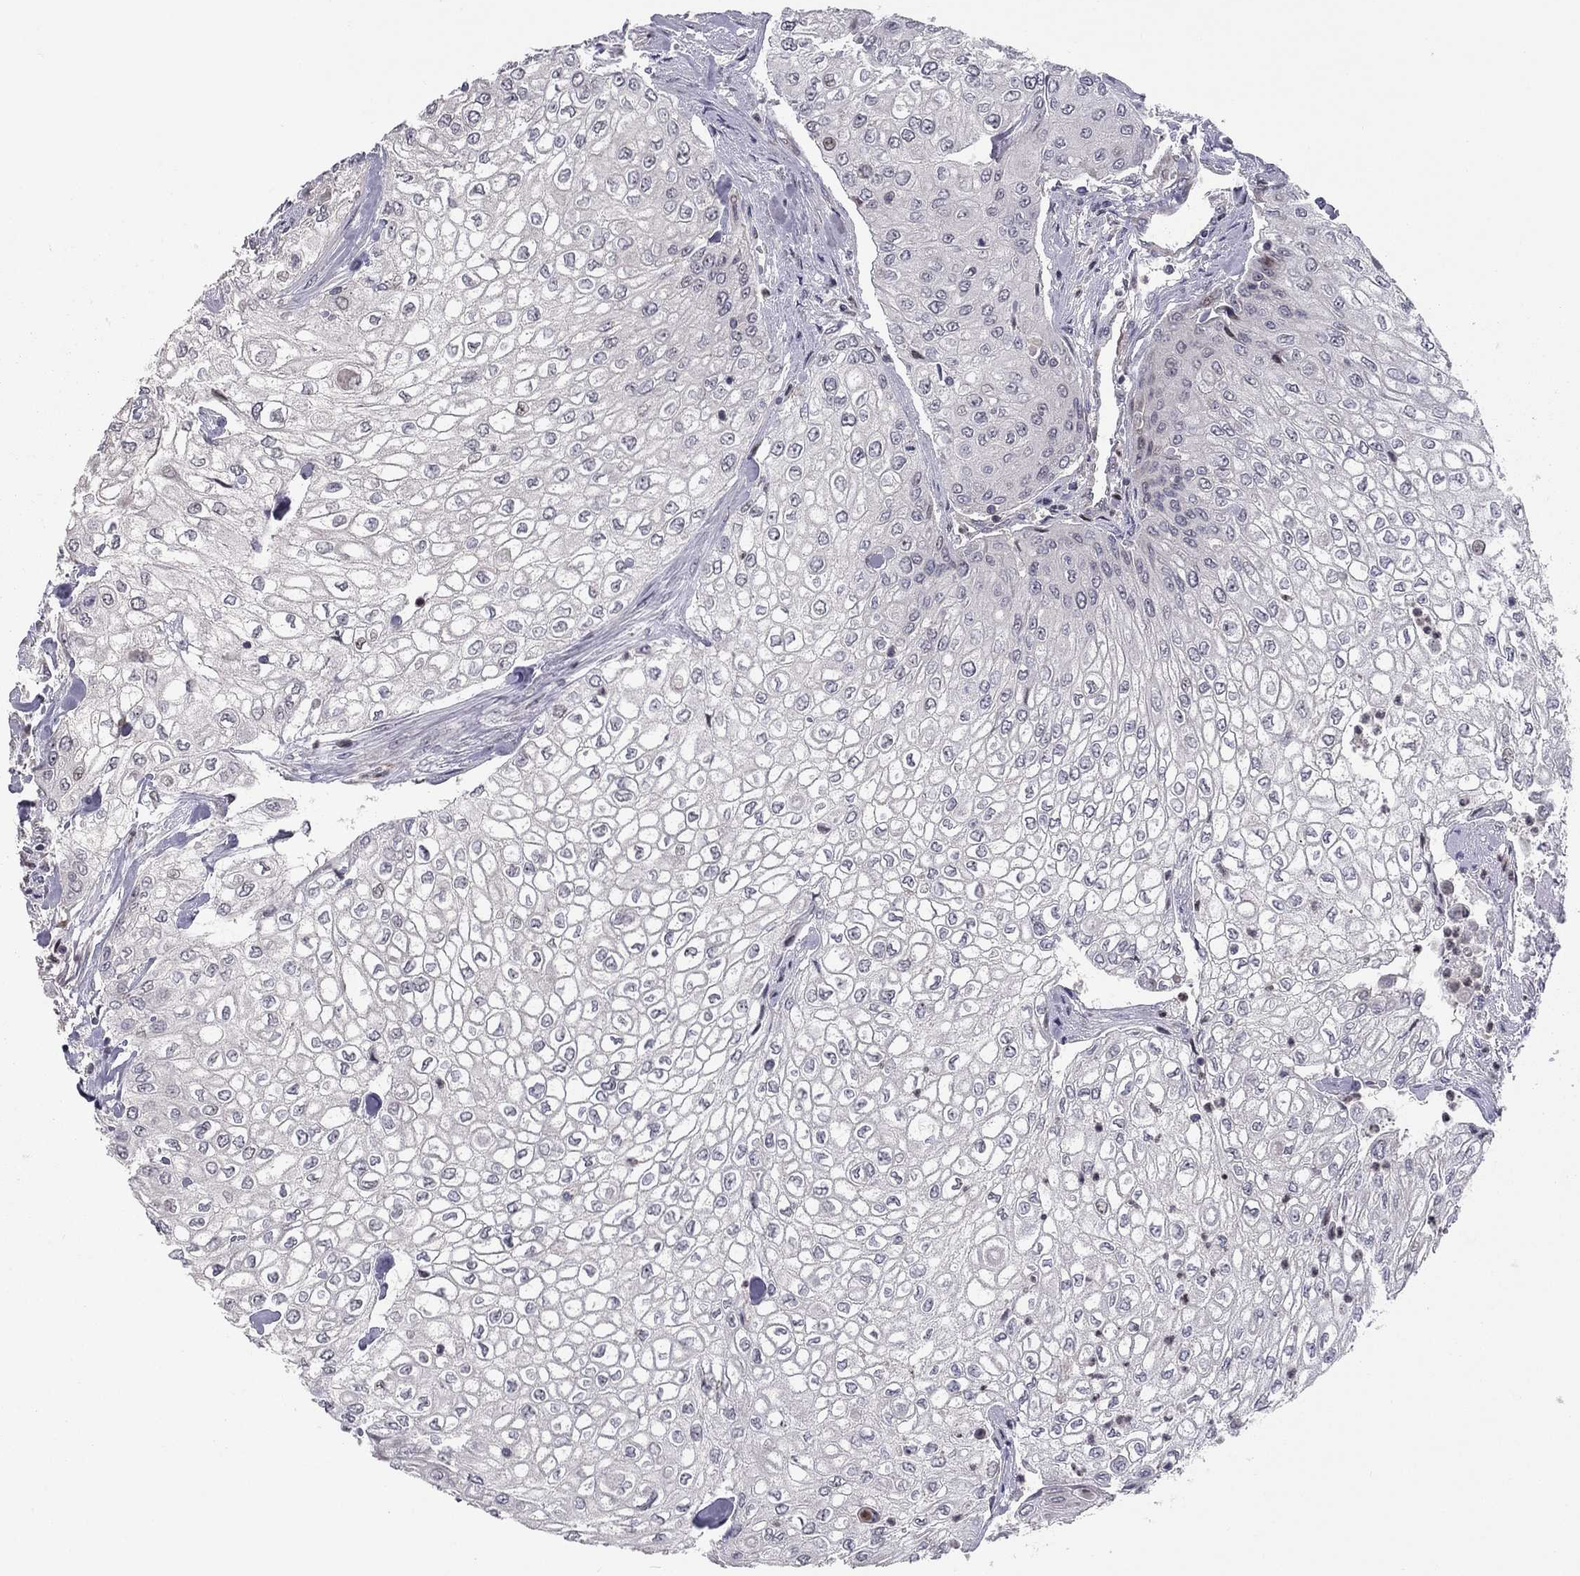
{"staining": {"intensity": "negative", "quantity": "none", "location": "none"}, "tissue": "urothelial cancer", "cell_type": "Tumor cells", "image_type": "cancer", "snomed": [{"axis": "morphology", "description": "Urothelial carcinoma, High grade"}, {"axis": "topography", "description": "Urinary bladder"}], "caption": "Tumor cells show no significant protein staining in urothelial carcinoma (high-grade).", "gene": "DUSP7", "patient": {"sex": "male", "age": 62}}